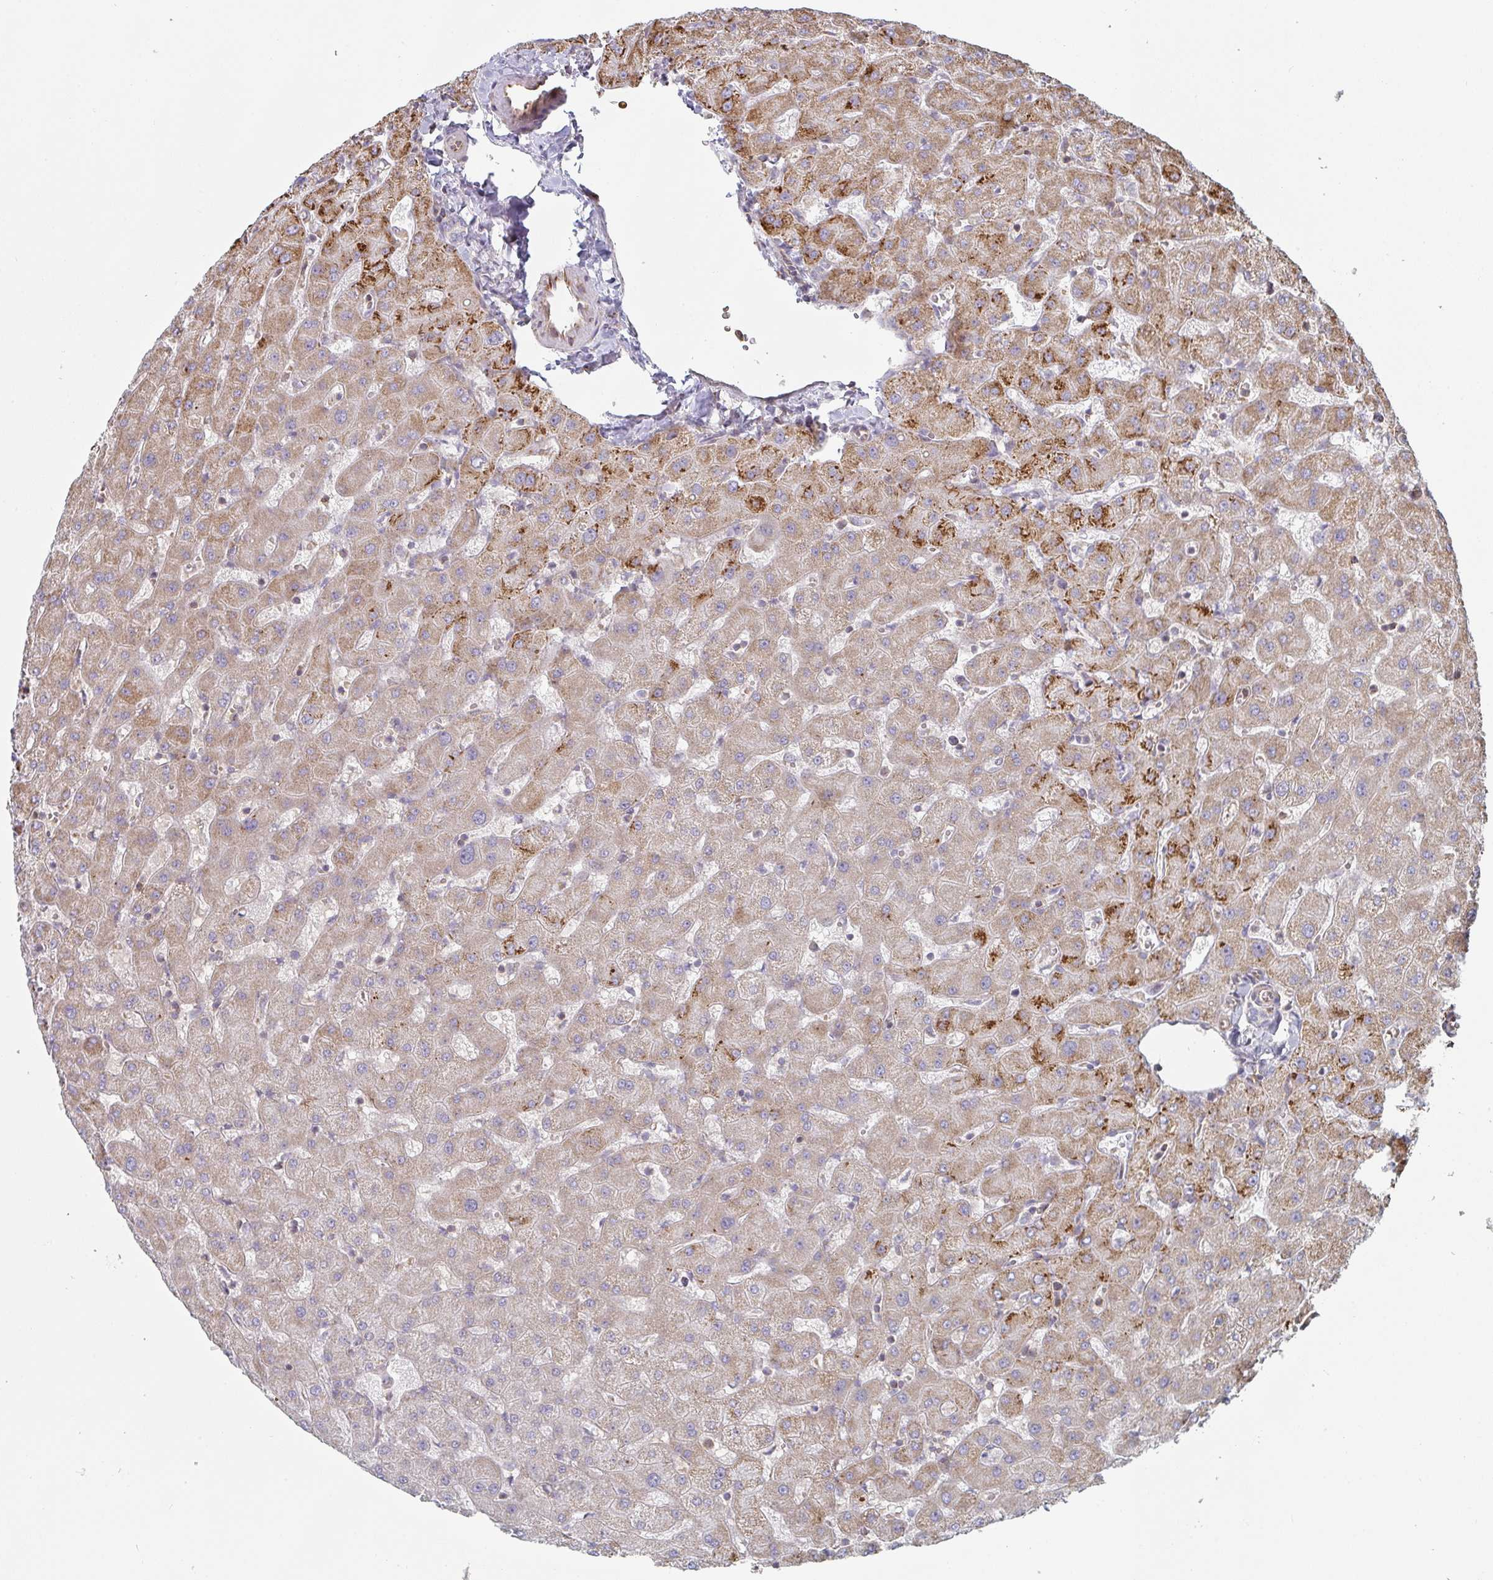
{"staining": {"intensity": "weak", "quantity": "<25%", "location": "cytoplasmic/membranous"}, "tissue": "liver", "cell_type": "Cholangiocytes", "image_type": "normal", "snomed": [{"axis": "morphology", "description": "Normal tissue, NOS"}, {"axis": "topography", "description": "Liver"}], "caption": "A photomicrograph of human liver is negative for staining in cholangiocytes.", "gene": "ZNF526", "patient": {"sex": "female", "age": 63}}